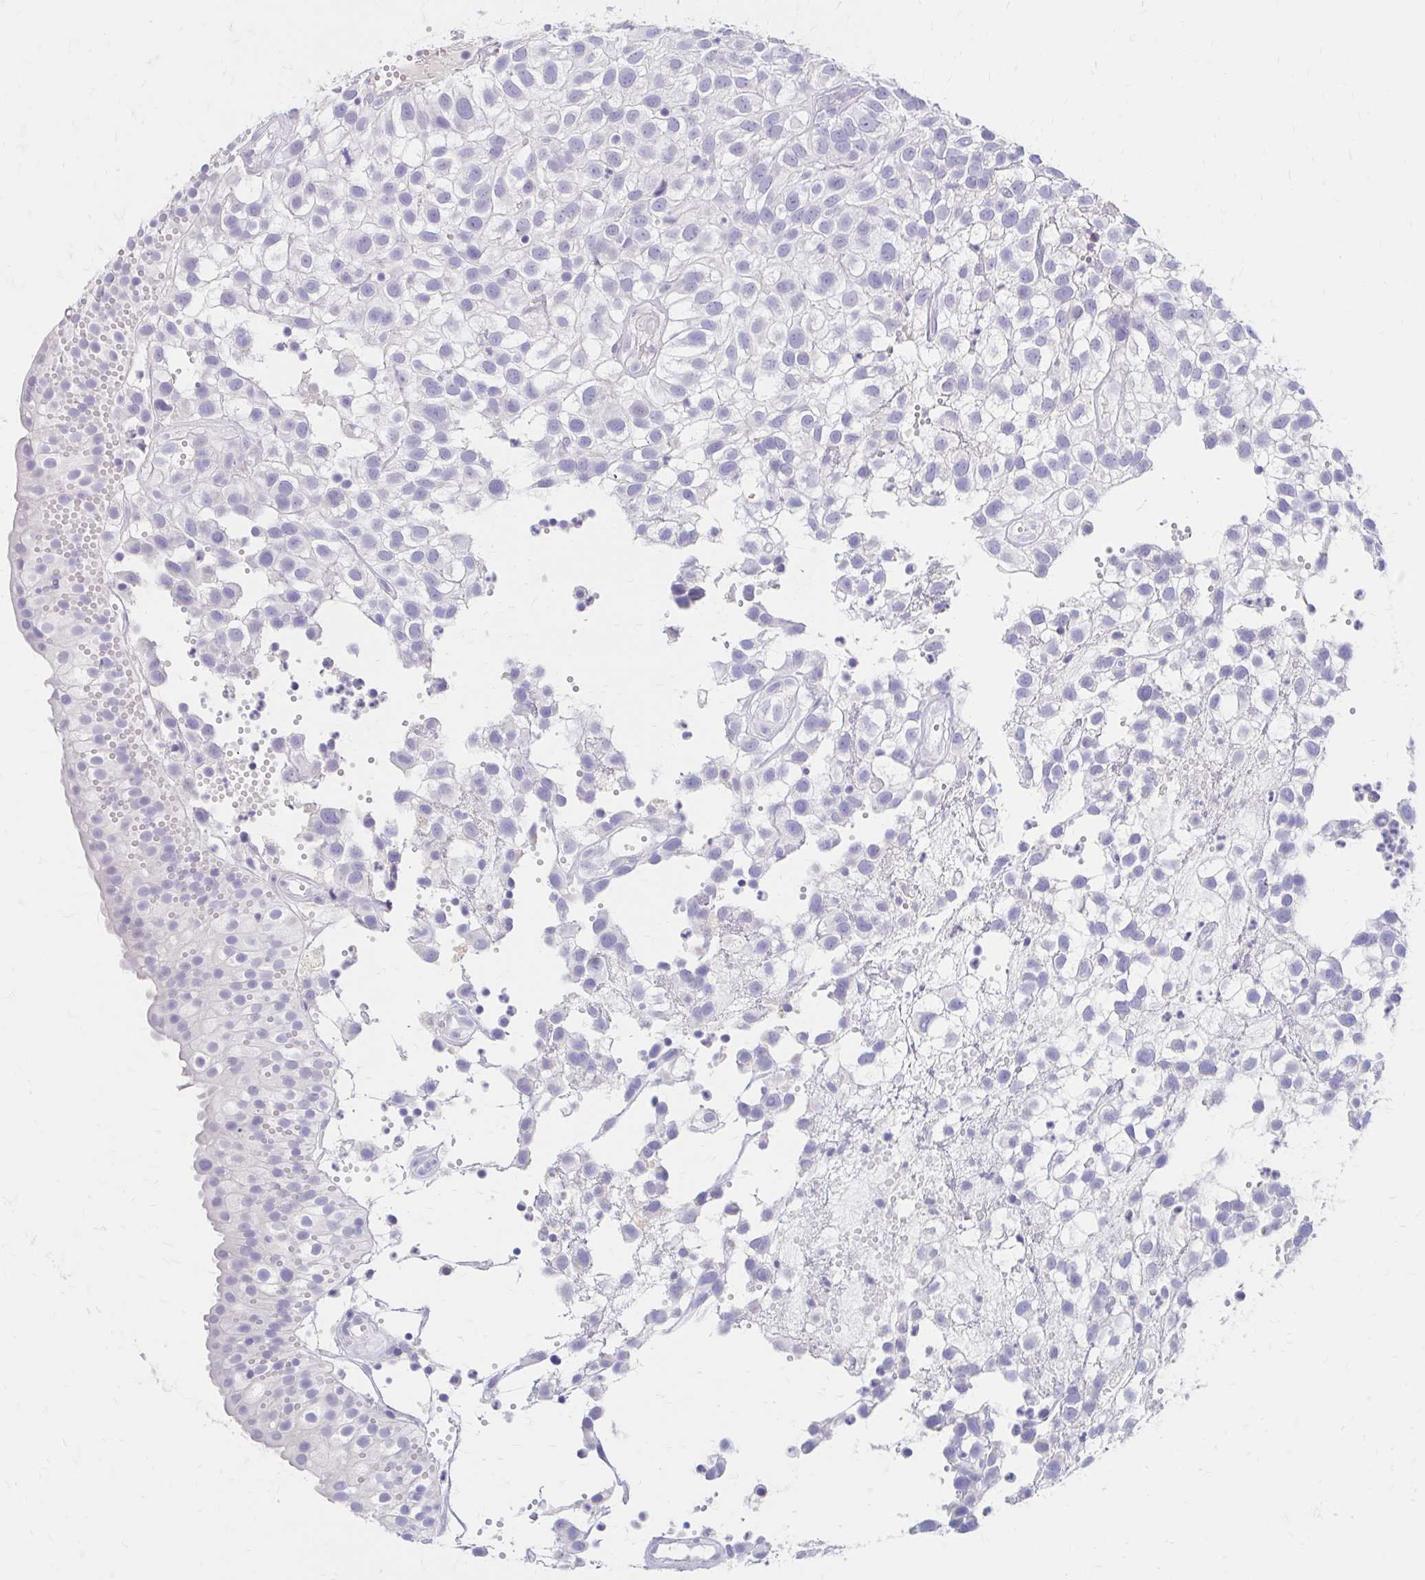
{"staining": {"intensity": "negative", "quantity": "none", "location": "none"}, "tissue": "urothelial cancer", "cell_type": "Tumor cells", "image_type": "cancer", "snomed": [{"axis": "morphology", "description": "Urothelial carcinoma, High grade"}, {"axis": "topography", "description": "Urinary bladder"}], "caption": "A micrograph of human urothelial cancer is negative for staining in tumor cells.", "gene": "AZGP1", "patient": {"sex": "male", "age": 56}}